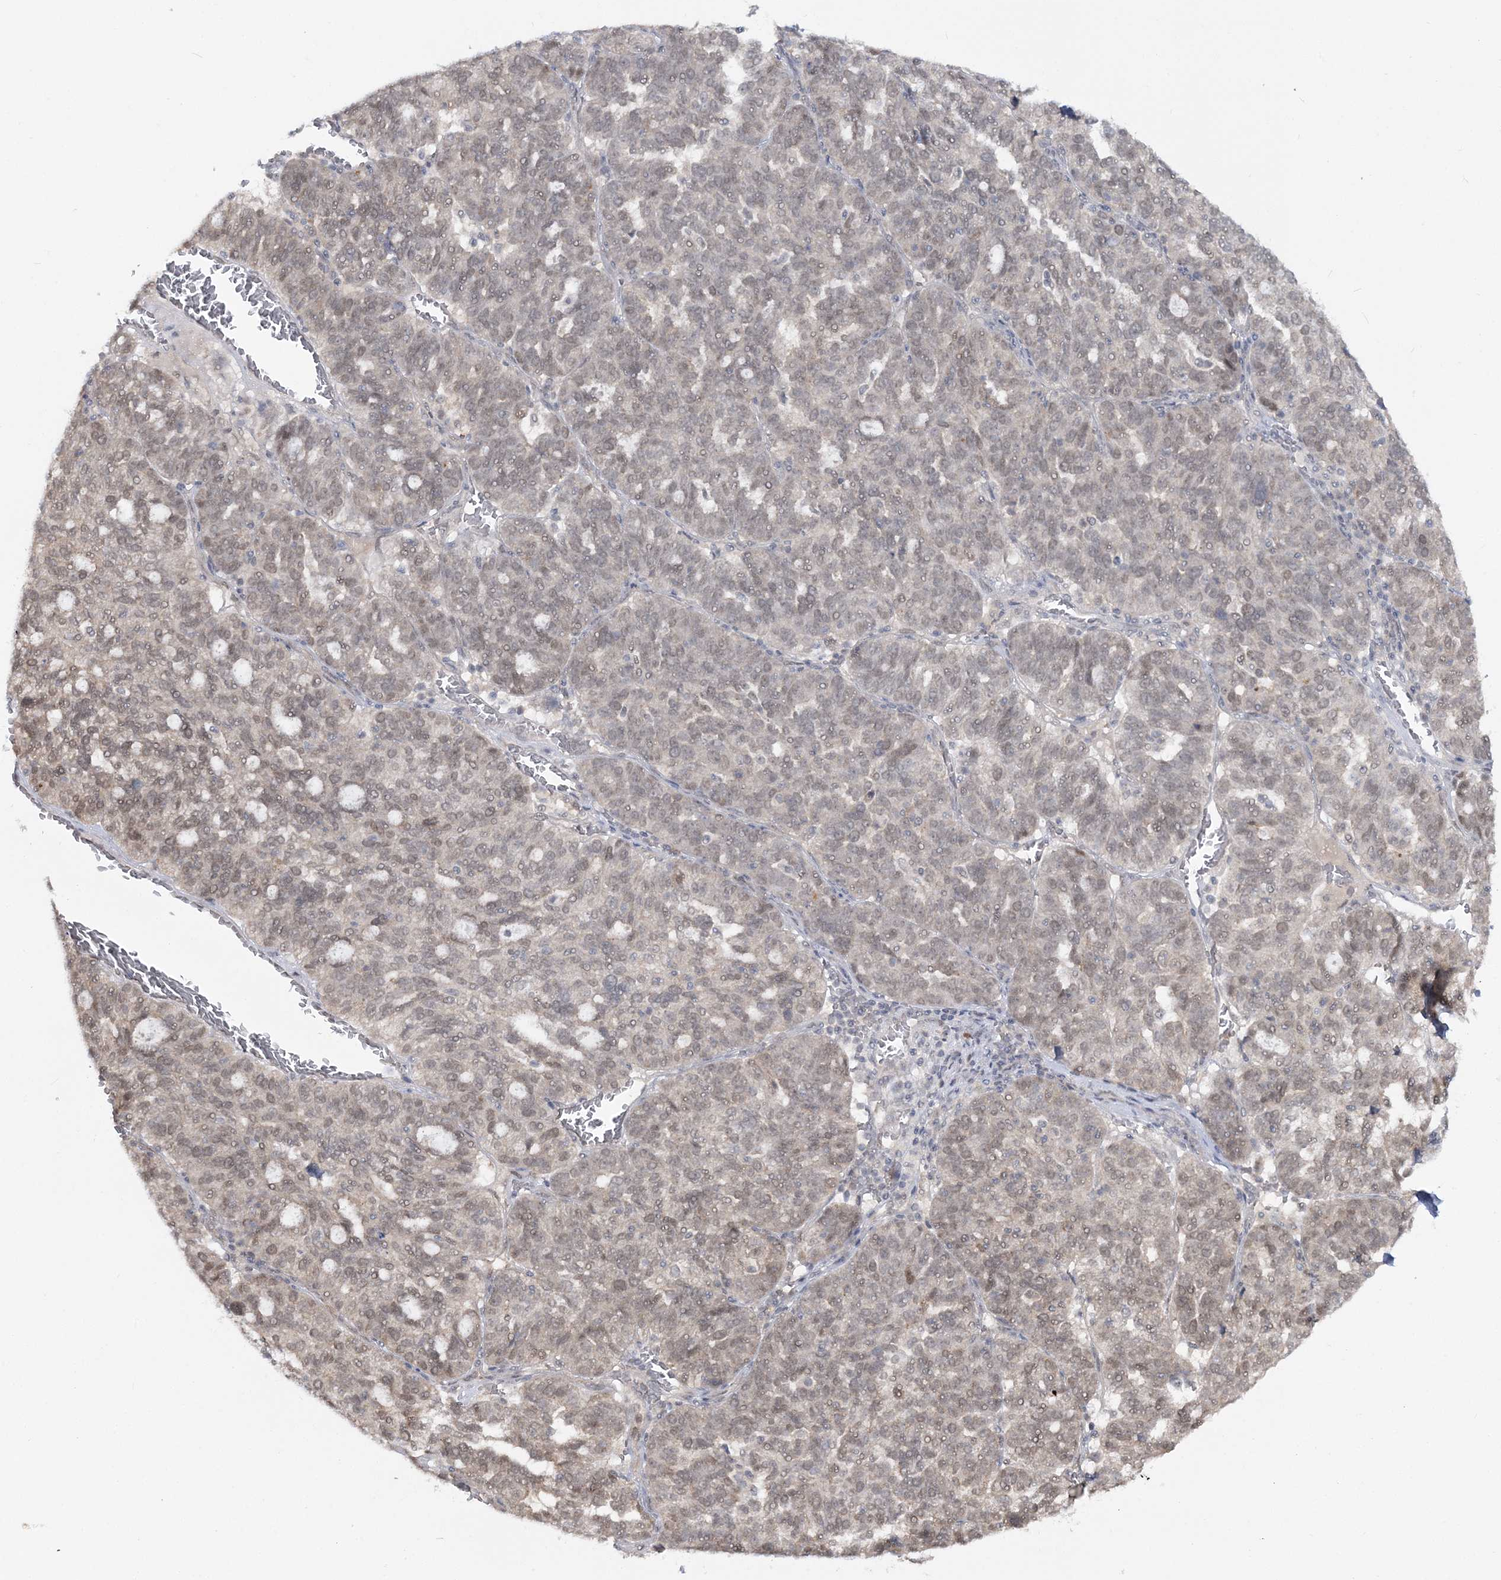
{"staining": {"intensity": "weak", "quantity": "25%-75%", "location": "nuclear"}, "tissue": "ovarian cancer", "cell_type": "Tumor cells", "image_type": "cancer", "snomed": [{"axis": "morphology", "description": "Cystadenocarcinoma, serous, NOS"}, {"axis": "topography", "description": "Ovary"}], "caption": "Brown immunohistochemical staining in ovarian cancer displays weak nuclear staining in approximately 25%-75% of tumor cells.", "gene": "ZFAND6", "patient": {"sex": "female", "age": 59}}